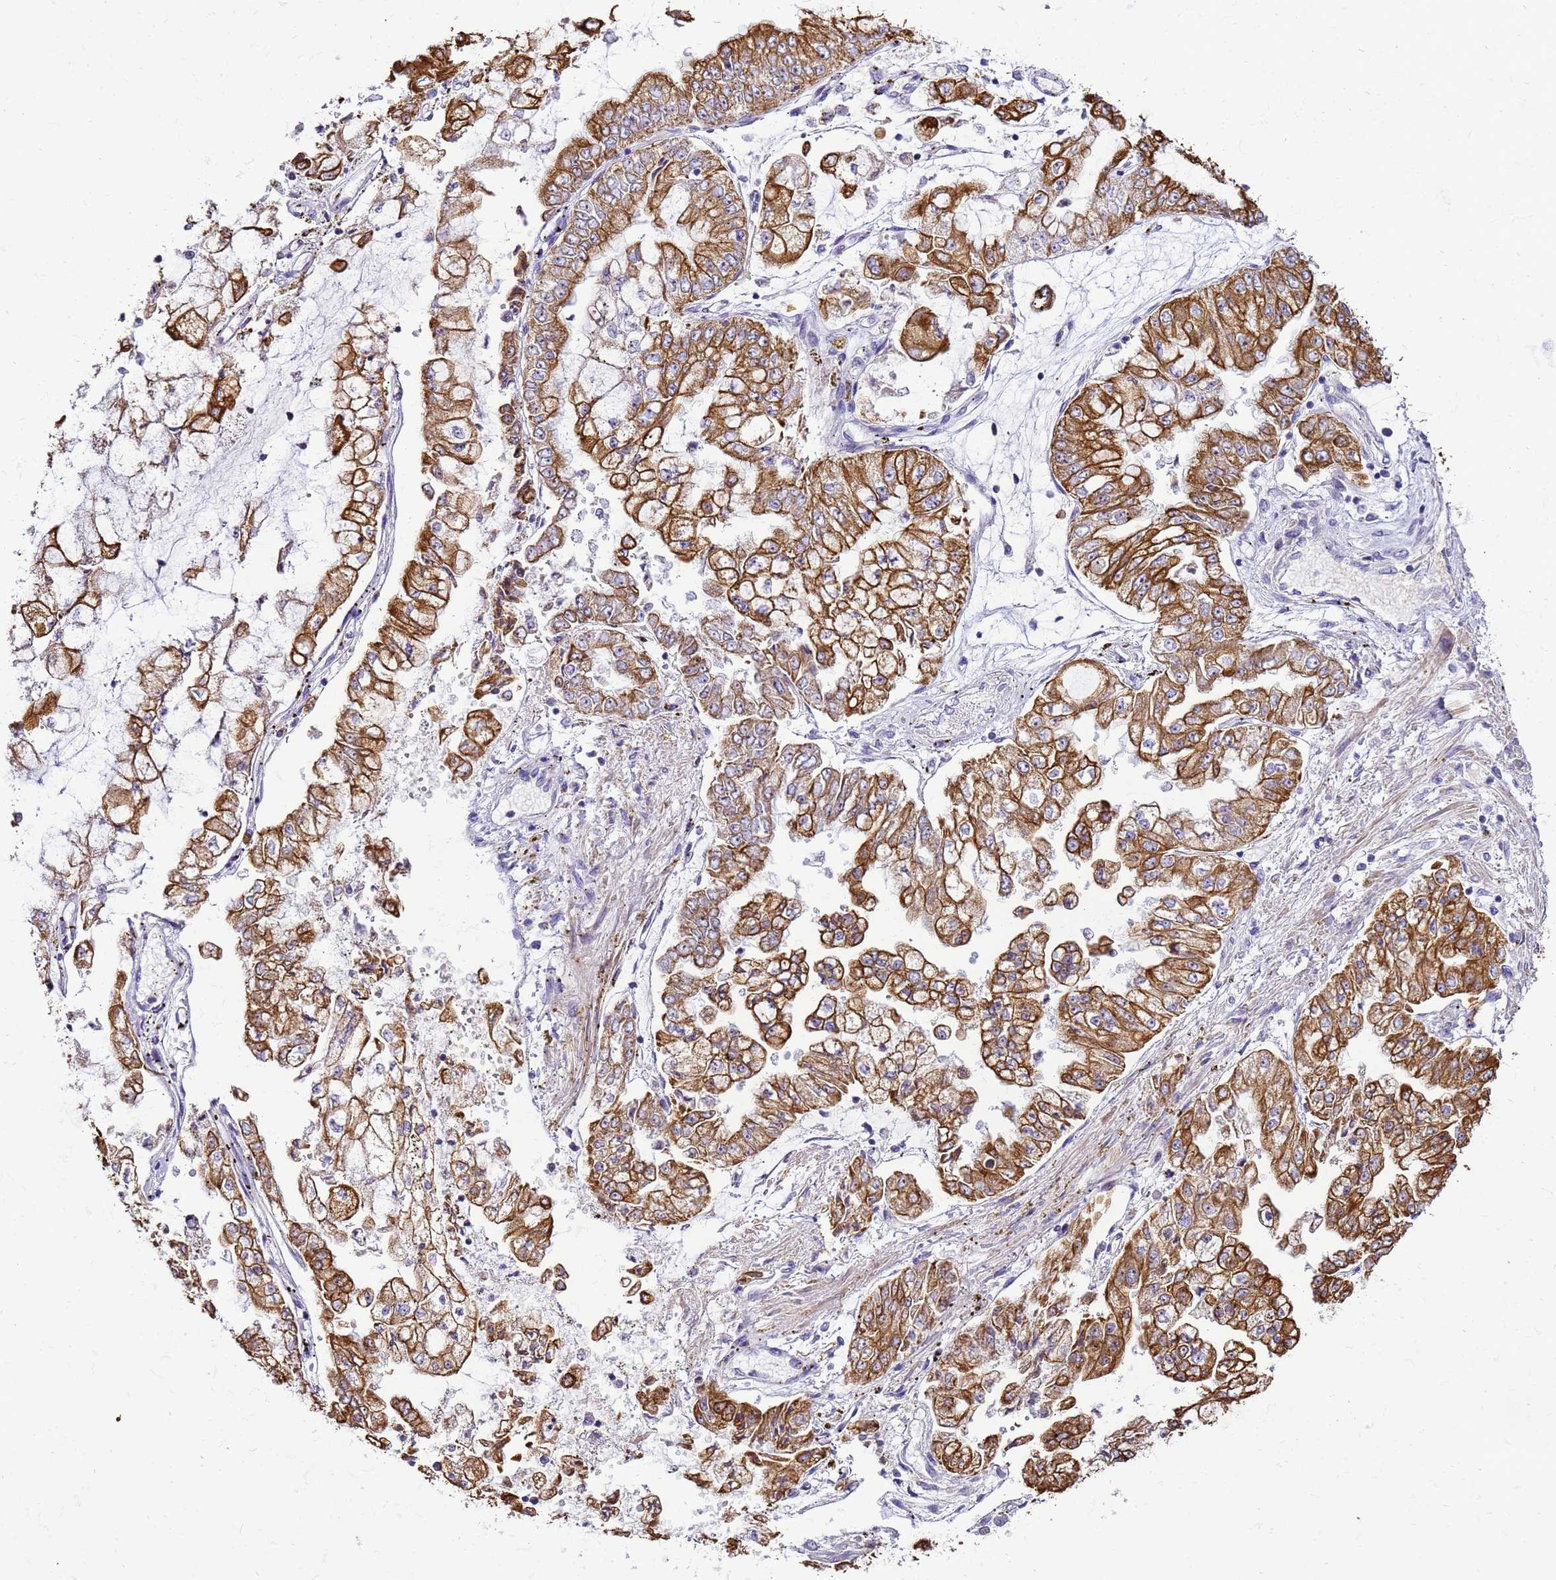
{"staining": {"intensity": "strong", "quantity": ">75%", "location": "cytoplasmic/membranous"}, "tissue": "stomach cancer", "cell_type": "Tumor cells", "image_type": "cancer", "snomed": [{"axis": "morphology", "description": "Adenocarcinoma, NOS"}, {"axis": "topography", "description": "Stomach"}], "caption": "Stomach cancer (adenocarcinoma) stained with a protein marker shows strong staining in tumor cells.", "gene": "PIEZO2", "patient": {"sex": "male", "age": 76}}